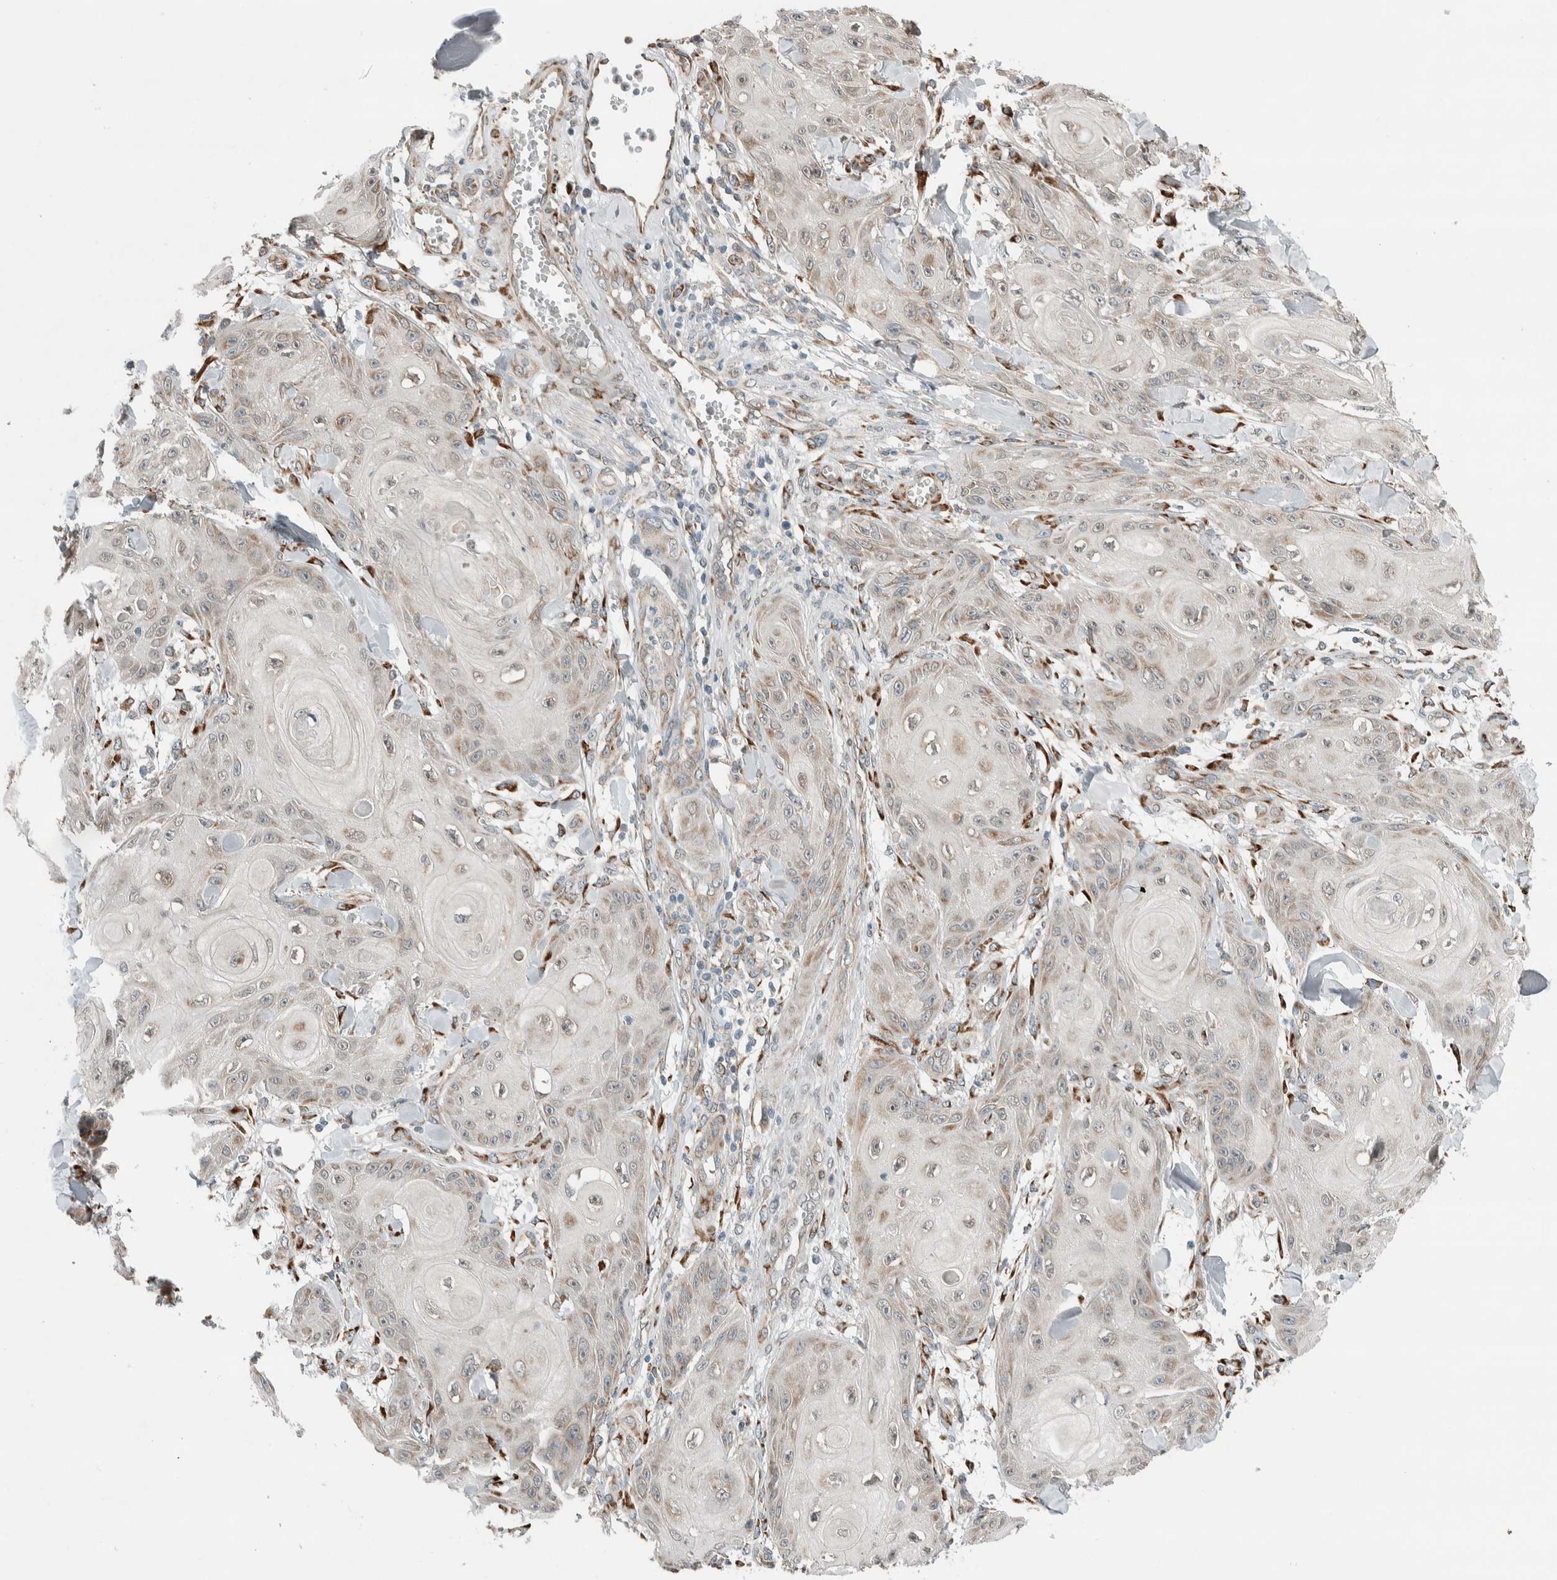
{"staining": {"intensity": "weak", "quantity": "25%-75%", "location": "cytoplasmic/membranous"}, "tissue": "skin cancer", "cell_type": "Tumor cells", "image_type": "cancer", "snomed": [{"axis": "morphology", "description": "Squamous cell carcinoma, NOS"}, {"axis": "topography", "description": "Skin"}], "caption": "Immunohistochemistry staining of skin squamous cell carcinoma, which exhibits low levels of weak cytoplasmic/membranous staining in approximately 25%-75% of tumor cells indicating weak cytoplasmic/membranous protein staining. The staining was performed using DAB (3,3'-diaminobenzidine) (brown) for protein detection and nuclei were counterstained in hematoxylin (blue).", "gene": "CTBP2", "patient": {"sex": "male", "age": 74}}